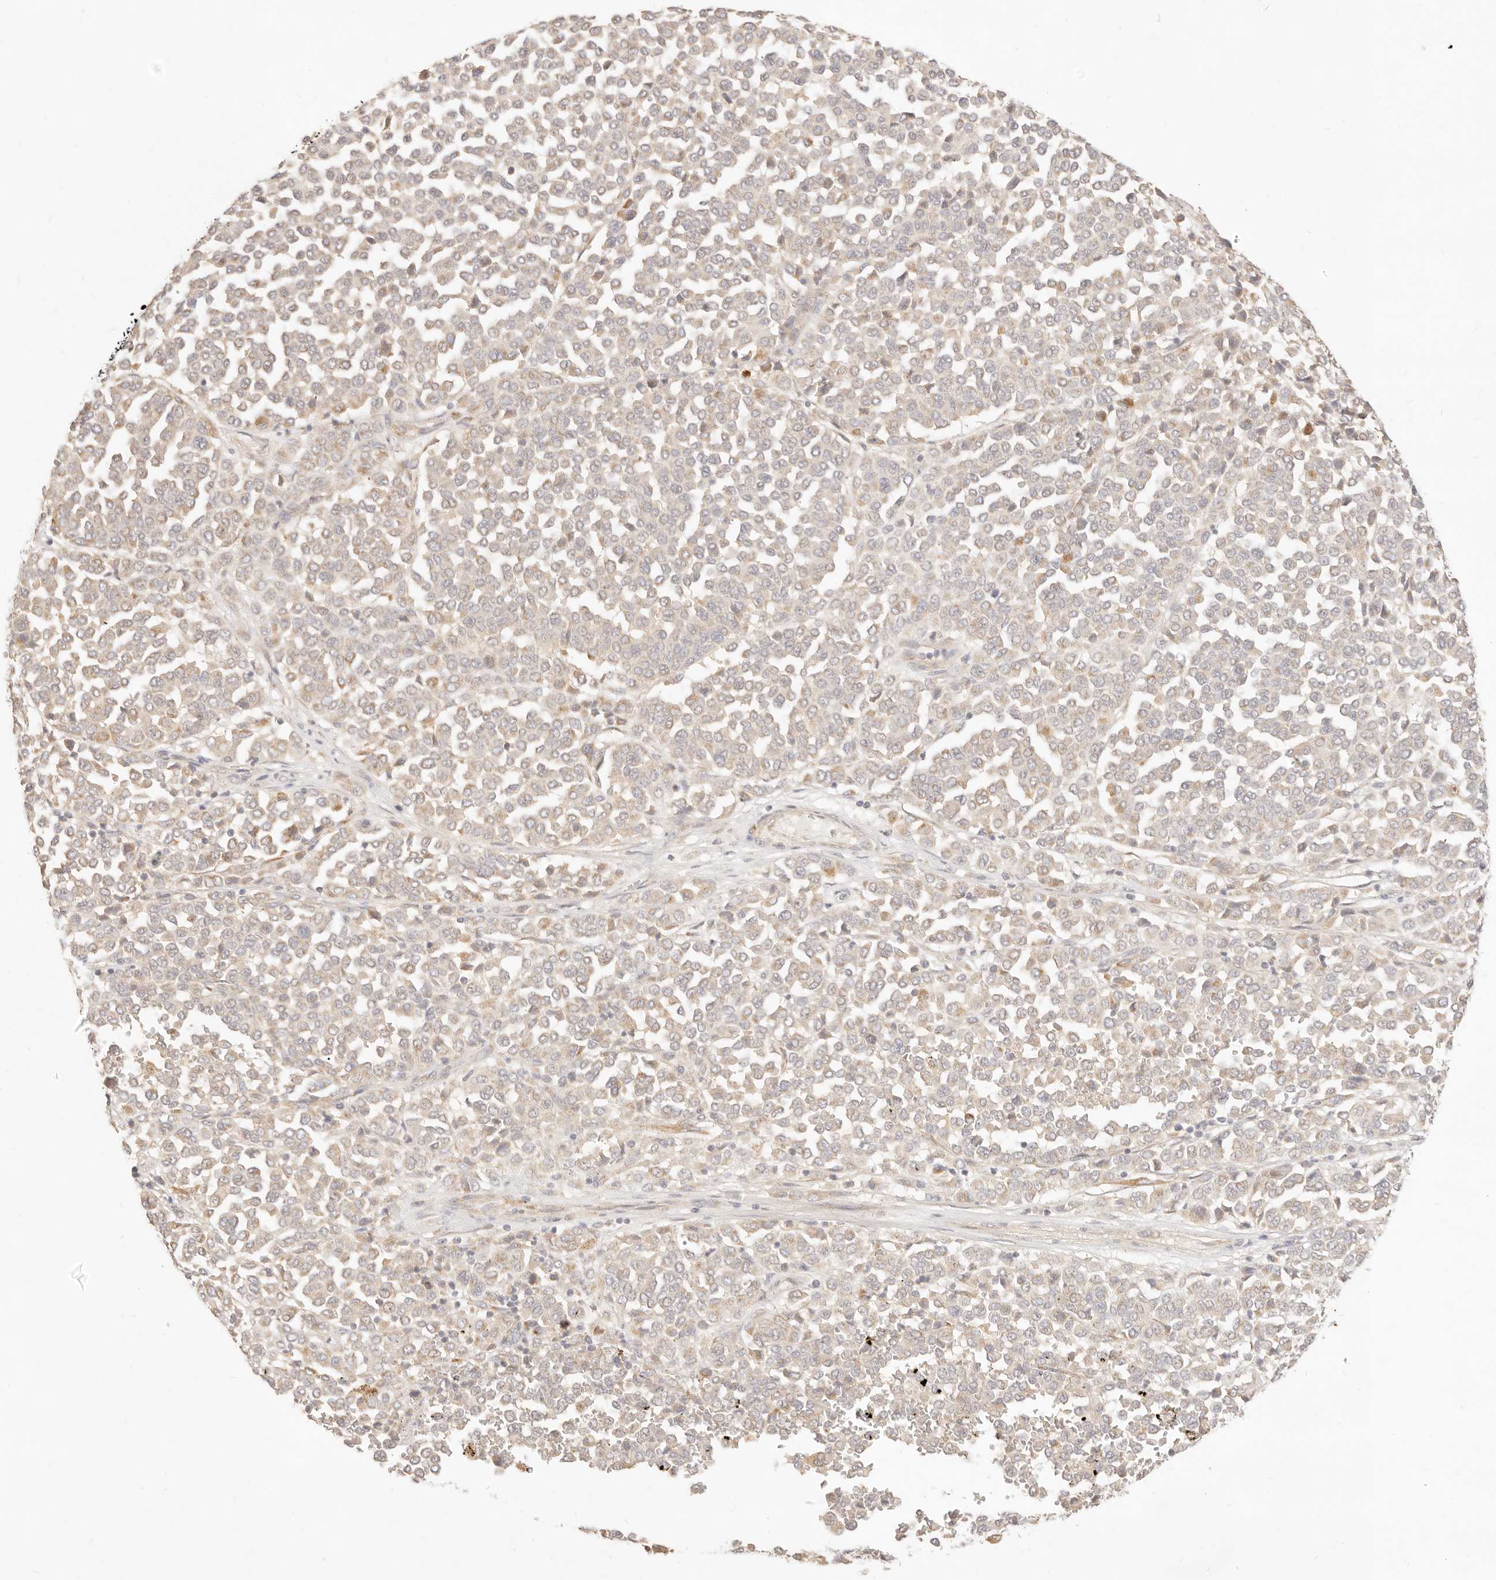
{"staining": {"intensity": "negative", "quantity": "none", "location": "none"}, "tissue": "melanoma", "cell_type": "Tumor cells", "image_type": "cancer", "snomed": [{"axis": "morphology", "description": "Malignant melanoma, Metastatic site"}, {"axis": "topography", "description": "Pancreas"}], "caption": "This is an immunohistochemistry (IHC) image of malignant melanoma (metastatic site). There is no positivity in tumor cells.", "gene": "RUBCNL", "patient": {"sex": "female", "age": 30}}